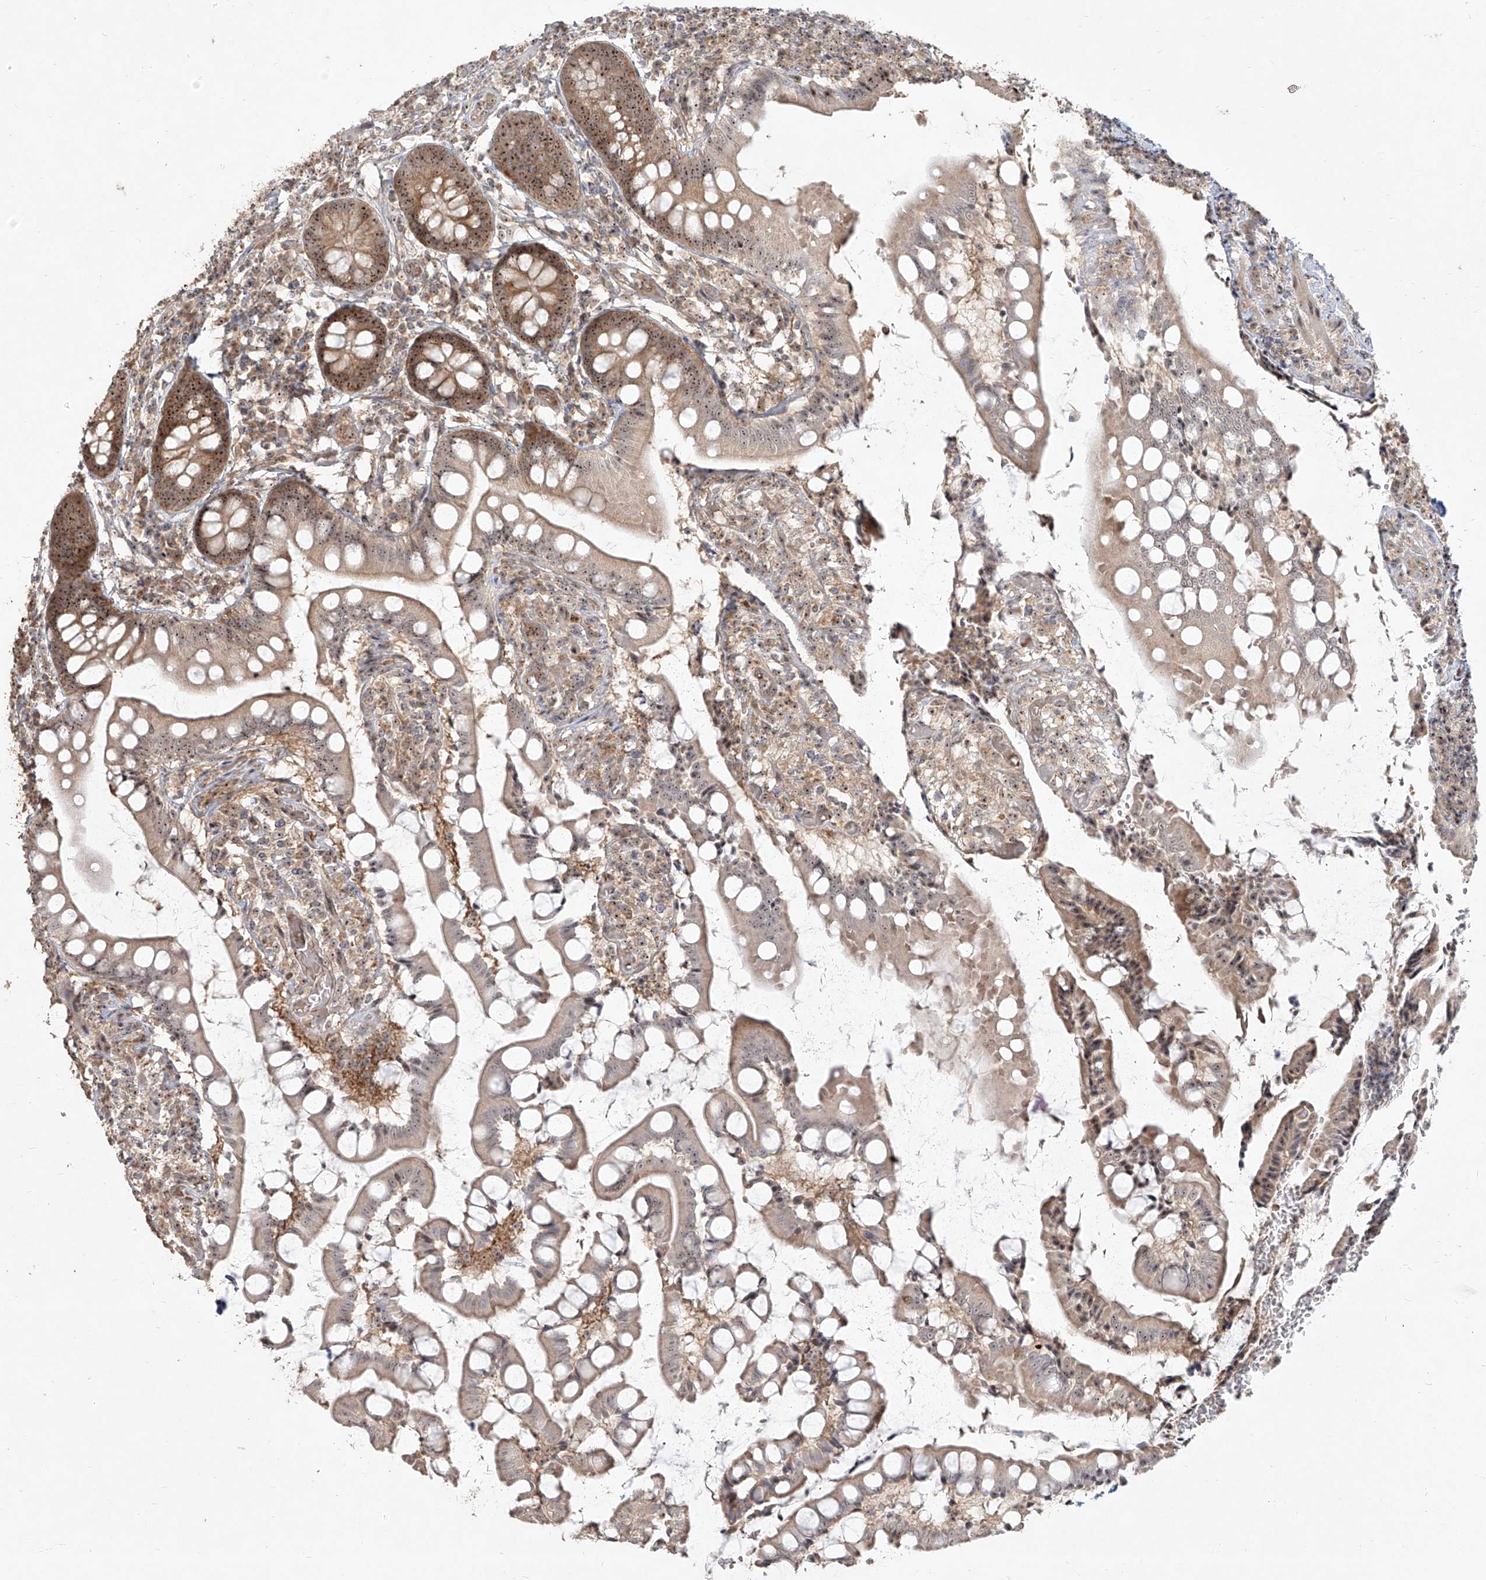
{"staining": {"intensity": "moderate", "quantity": ">75%", "location": "cytoplasmic/membranous,nuclear"}, "tissue": "small intestine", "cell_type": "Glandular cells", "image_type": "normal", "snomed": [{"axis": "morphology", "description": "Normal tissue, NOS"}, {"axis": "topography", "description": "Small intestine"}], "caption": "High-magnification brightfield microscopy of unremarkable small intestine stained with DAB (brown) and counterstained with hematoxylin (blue). glandular cells exhibit moderate cytoplasmic/membranous,nuclear staining is seen in about>75% of cells.", "gene": "BYSL", "patient": {"sex": "male", "age": 52}}